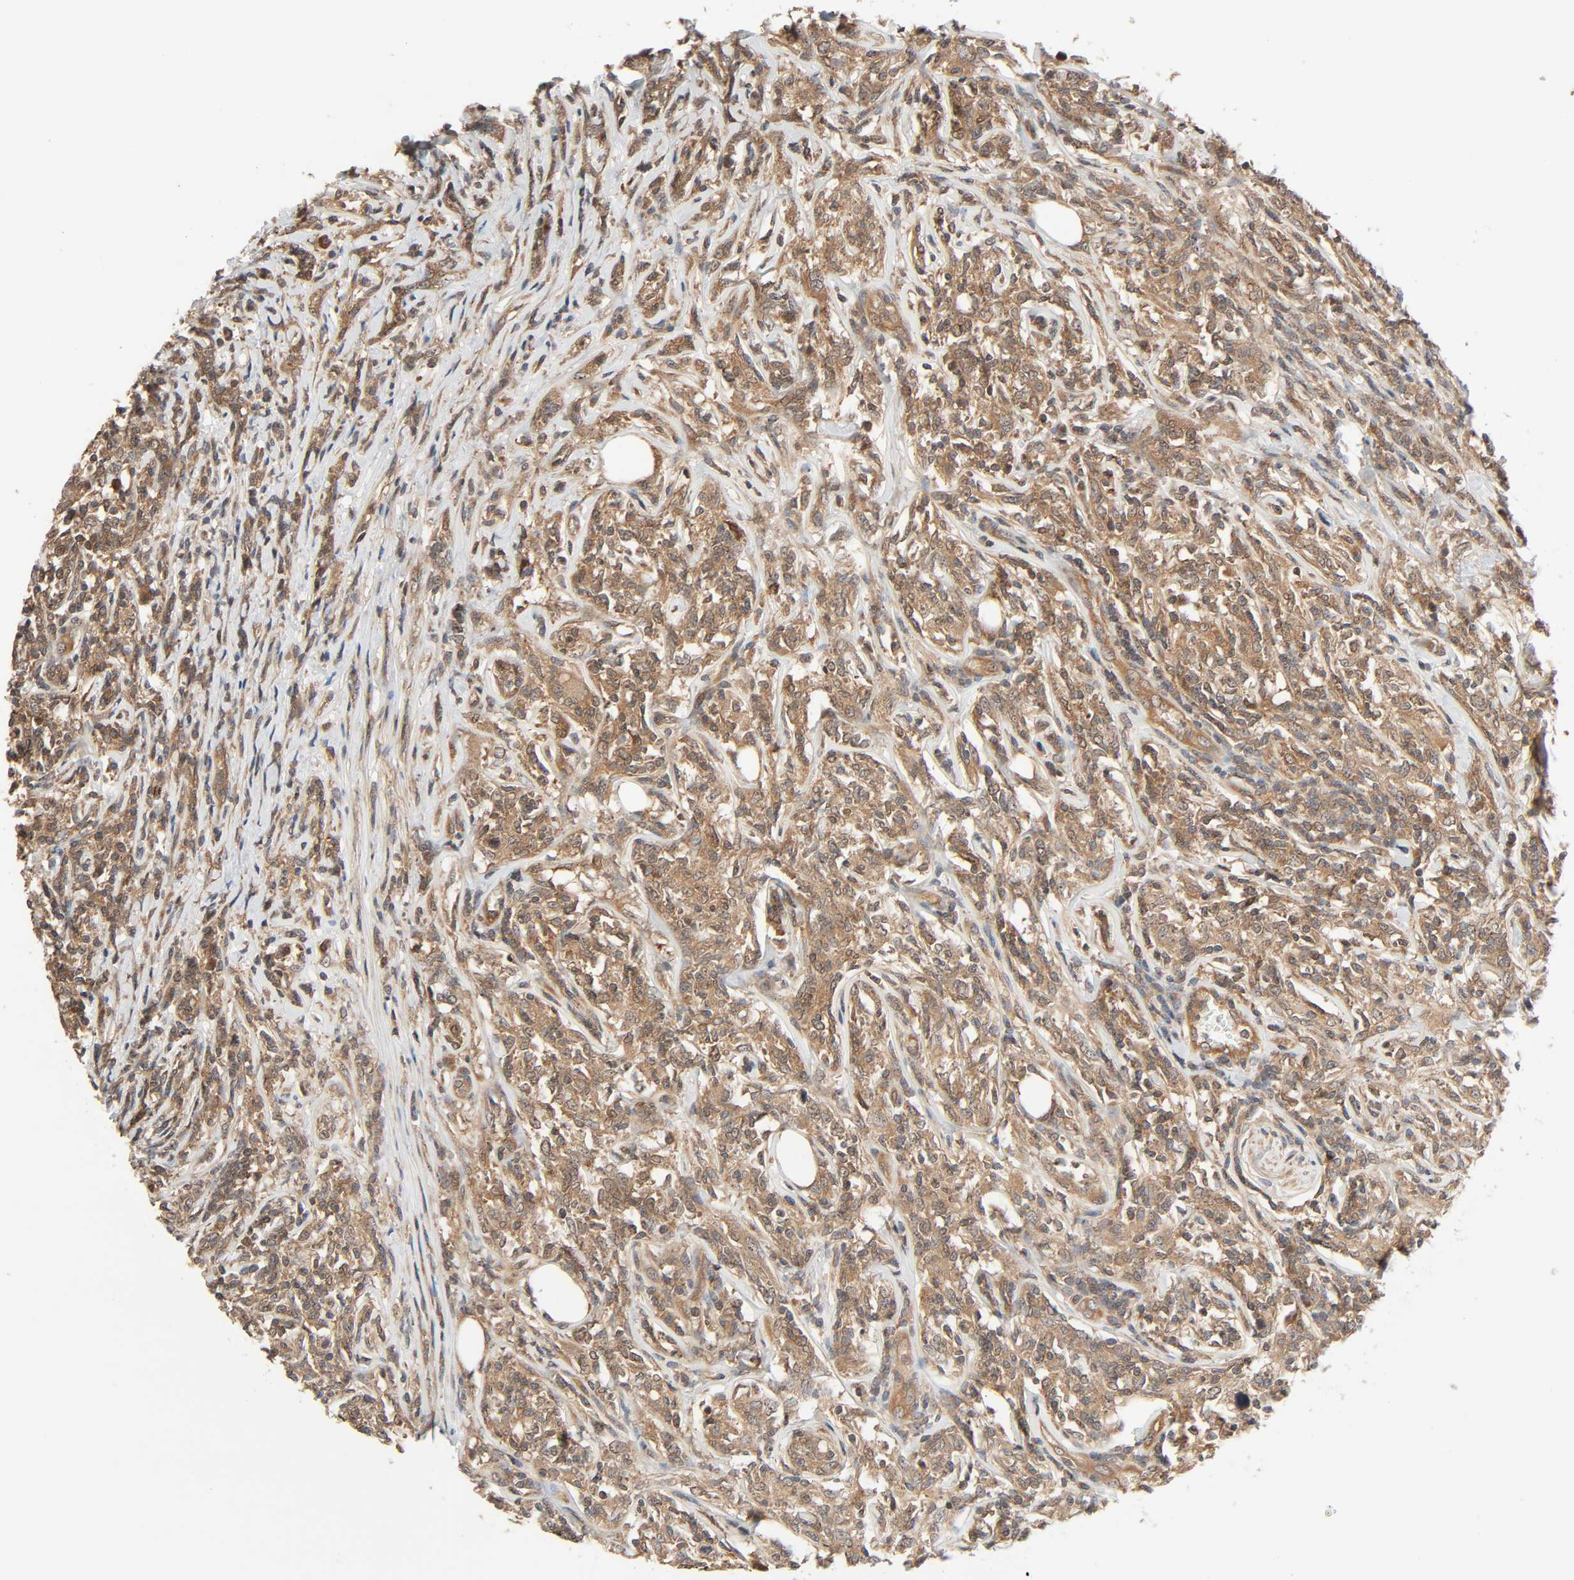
{"staining": {"intensity": "moderate", "quantity": ">75%", "location": "cytoplasmic/membranous"}, "tissue": "lymphoma", "cell_type": "Tumor cells", "image_type": "cancer", "snomed": [{"axis": "morphology", "description": "Malignant lymphoma, non-Hodgkin's type, High grade"}, {"axis": "topography", "description": "Lymph node"}], "caption": "Immunohistochemistry photomicrograph of lymphoma stained for a protein (brown), which shows medium levels of moderate cytoplasmic/membranous positivity in about >75% of tumor cells.", "gene": "PPP2R1B", "patient": {"sex": "female", "age": 84}}